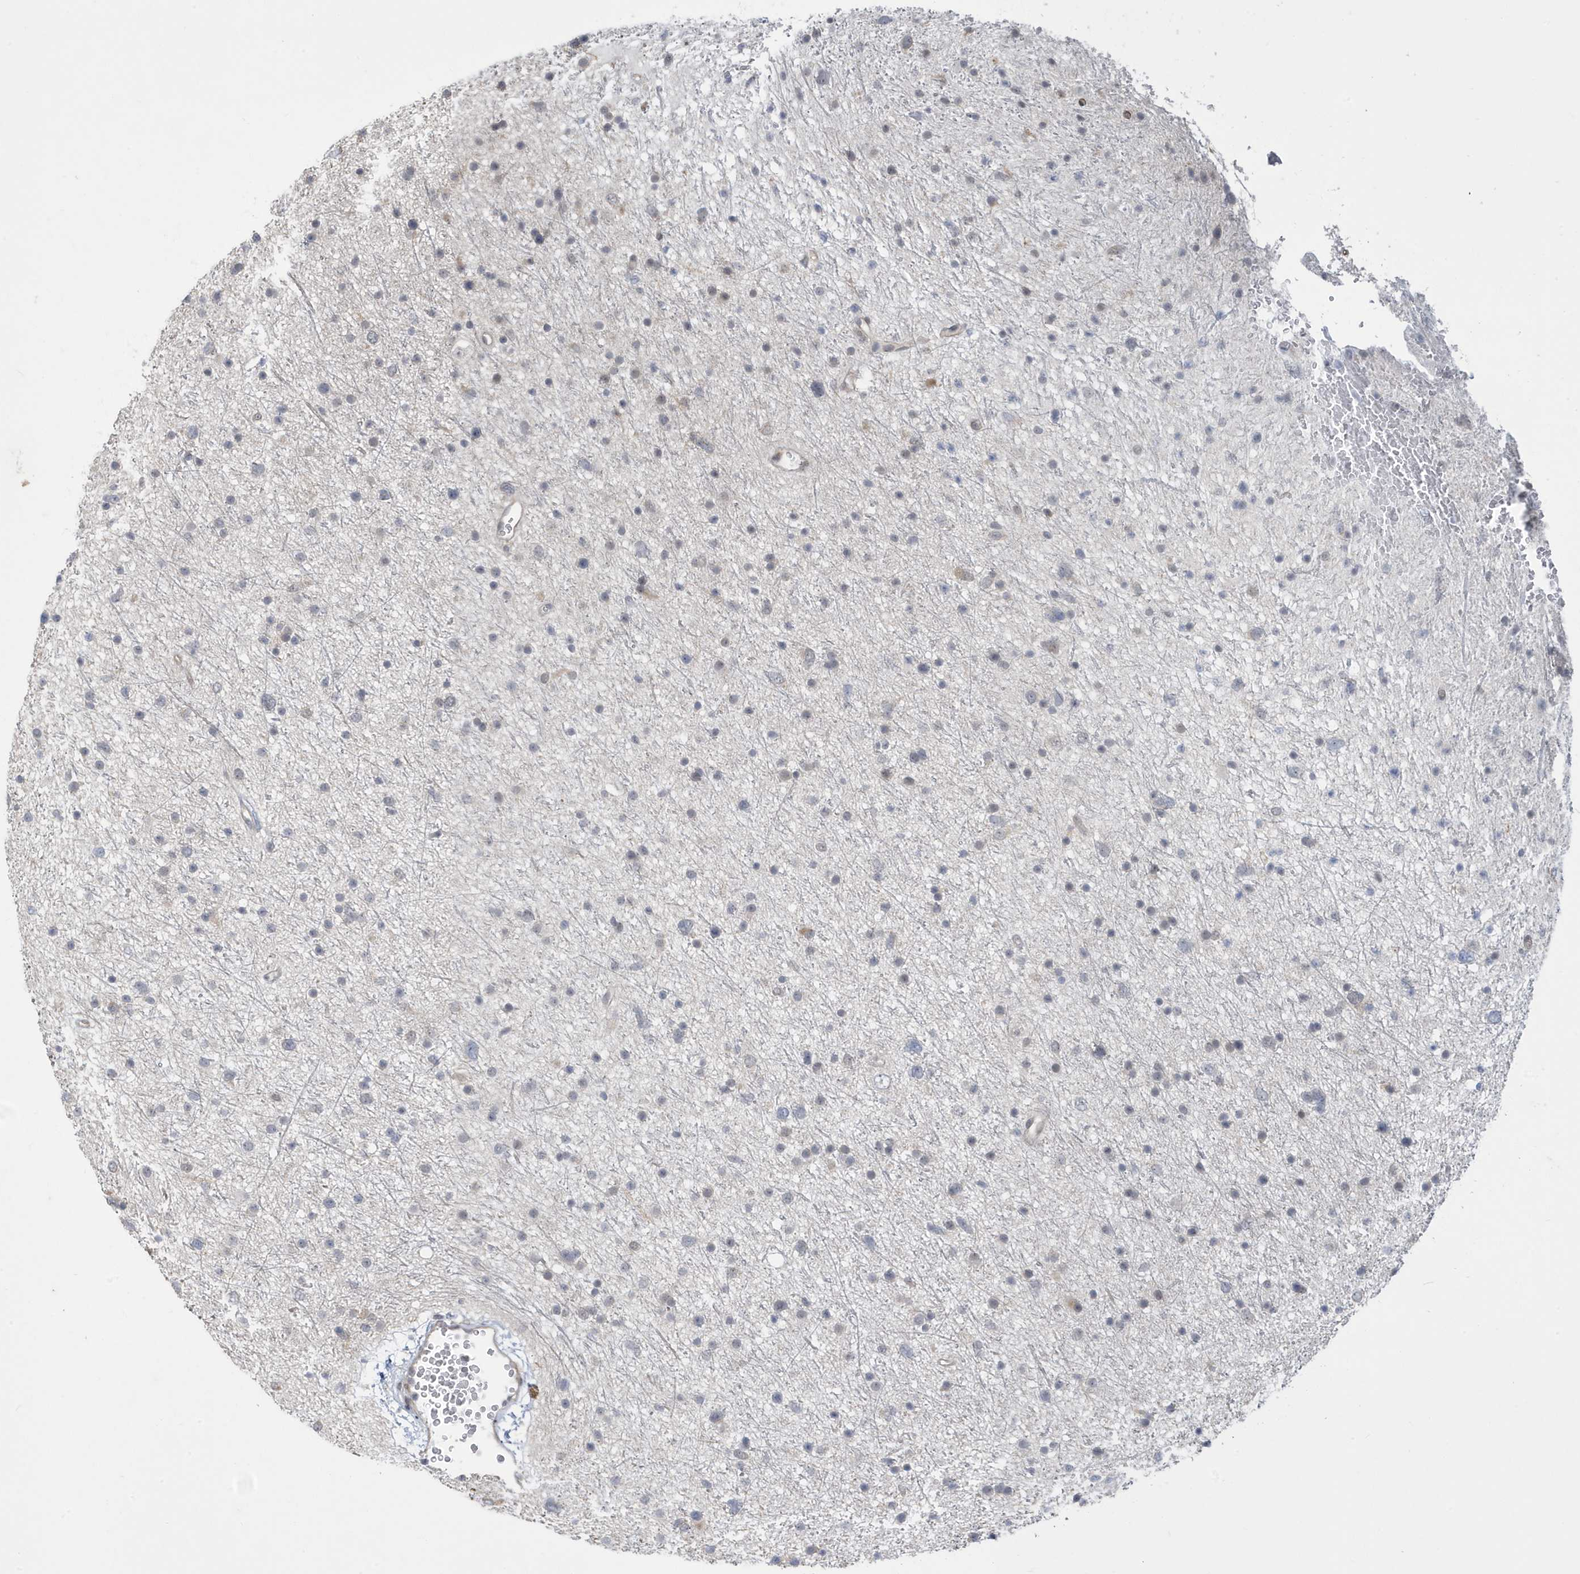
{"staining": {"intensity": "negative", "quantity": "none", "location": "none"}, "tissue": "glioma", "cell_type": "Tumor cells", "image_type": "cancer", "snomed": [{"axis": "morphology", "description": "Glioma, malignant, Low grade"}, {"axis": "topography", "description": "Cerebral cortex"}], "caption": "Glioma was stained to show a protein in brown. There is no significant staining in tumor cells.", "gene": "ZNF654", "patient": {"sex": "female", "age": 39}}